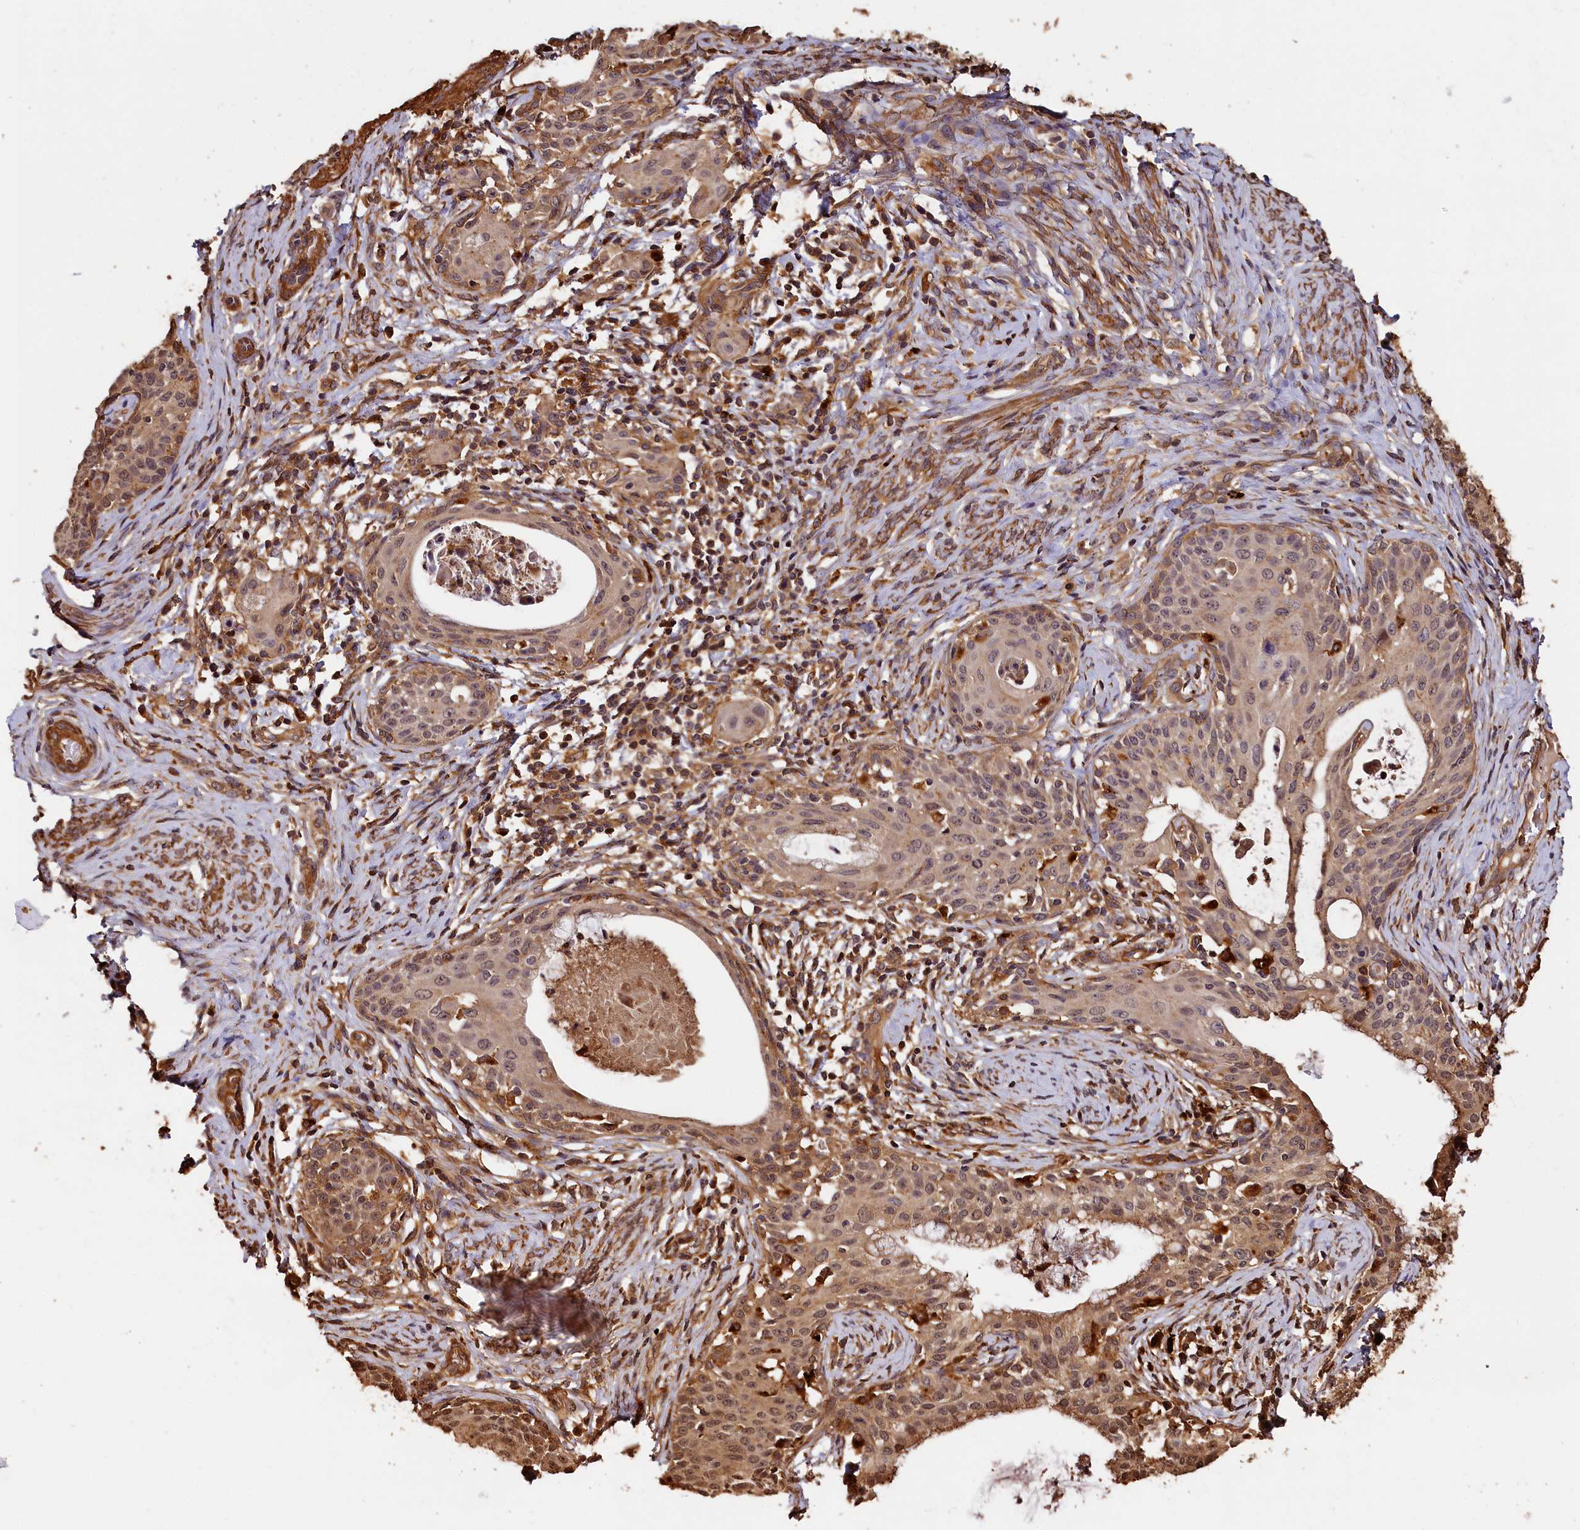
{"staining": {"intensity": "moderate", "quantity": "25%-75%", "location": "cytoplasmic/membranous,nuclear"}, "tissue": "cervical cancer", "cell_type": "Tumor cells", "image_type": "cancer", "snomed": [{"axis": "morphology", "description": "Squamous cell carcinoma, NOS"}, {"axis": "morphology", "description": "Adenocarcinoma, NOS"}, {"axis": "topography", "description": "Cervix"}], "caption": "Immunohistochemical staining of human cervical cancer reveals medium levels of moderate cytoplasmic/membranous and nuclear protein expression in approximately 25%-75% of tumor cells.", "gene": "MMP15", "patient": {"sex": "female", "age": 52}}